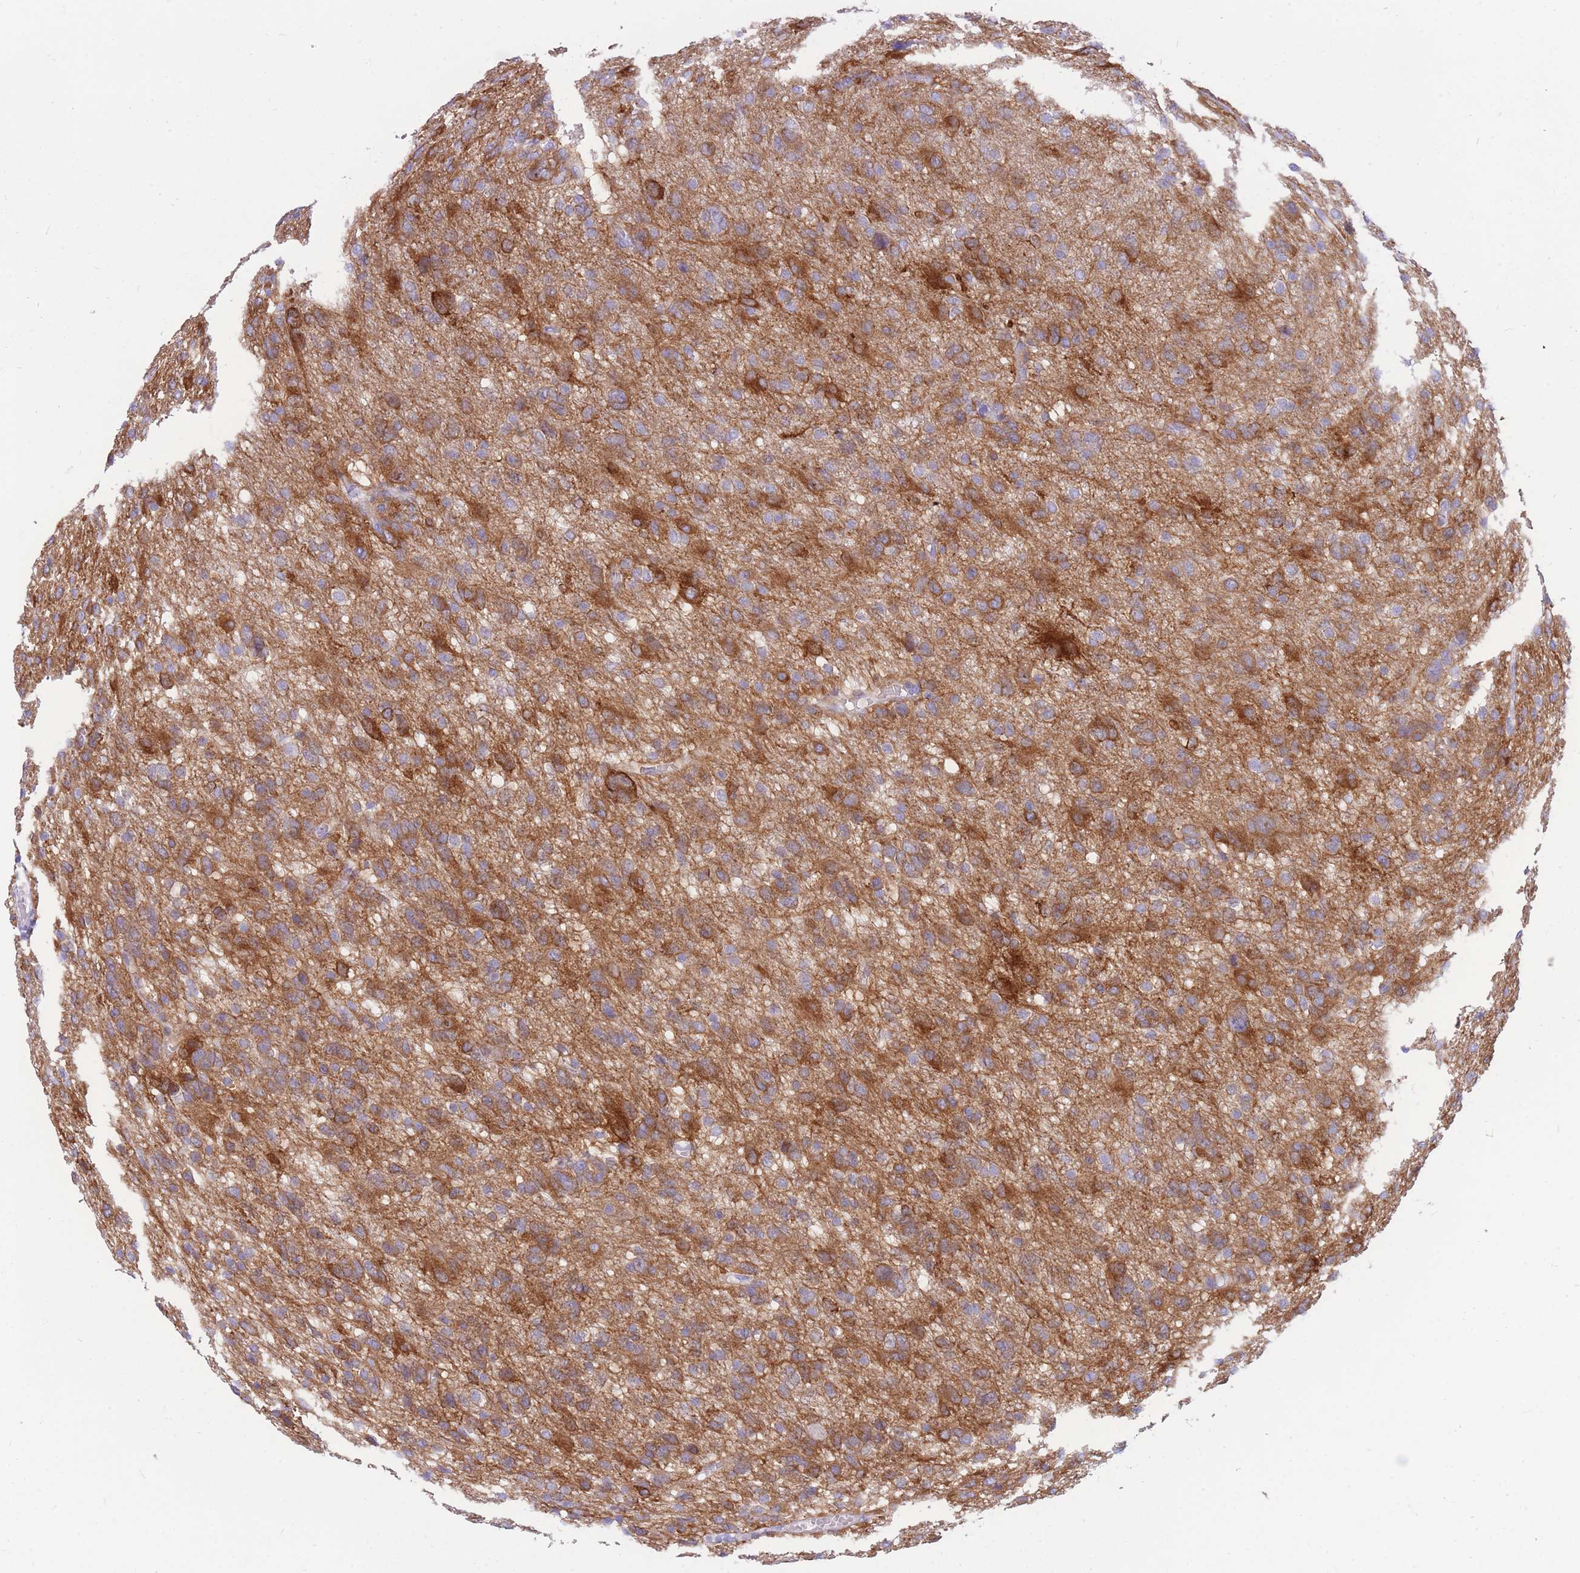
{"staining": {"intensity": "moderate", "quantity": "25%-75%", "location": "cytoplasmic/membranous"}, "tissue": "glioma", "cell_type": "Tumor cells", "image_type": "cancer", "snomed": [{"axis": "morphology", "description": "Glioma, malignant, High grade"}, {"axis": "topography", "description": "Brain"}], "caption": "A medium amount of moderate cytoplasmic/membranous expression is identified in approximately 25%-75% of tumor cells in malignant high-grade glioma tissue.", "gene": "MTSS2", "patient": {"sex": "female", "age": 59}}